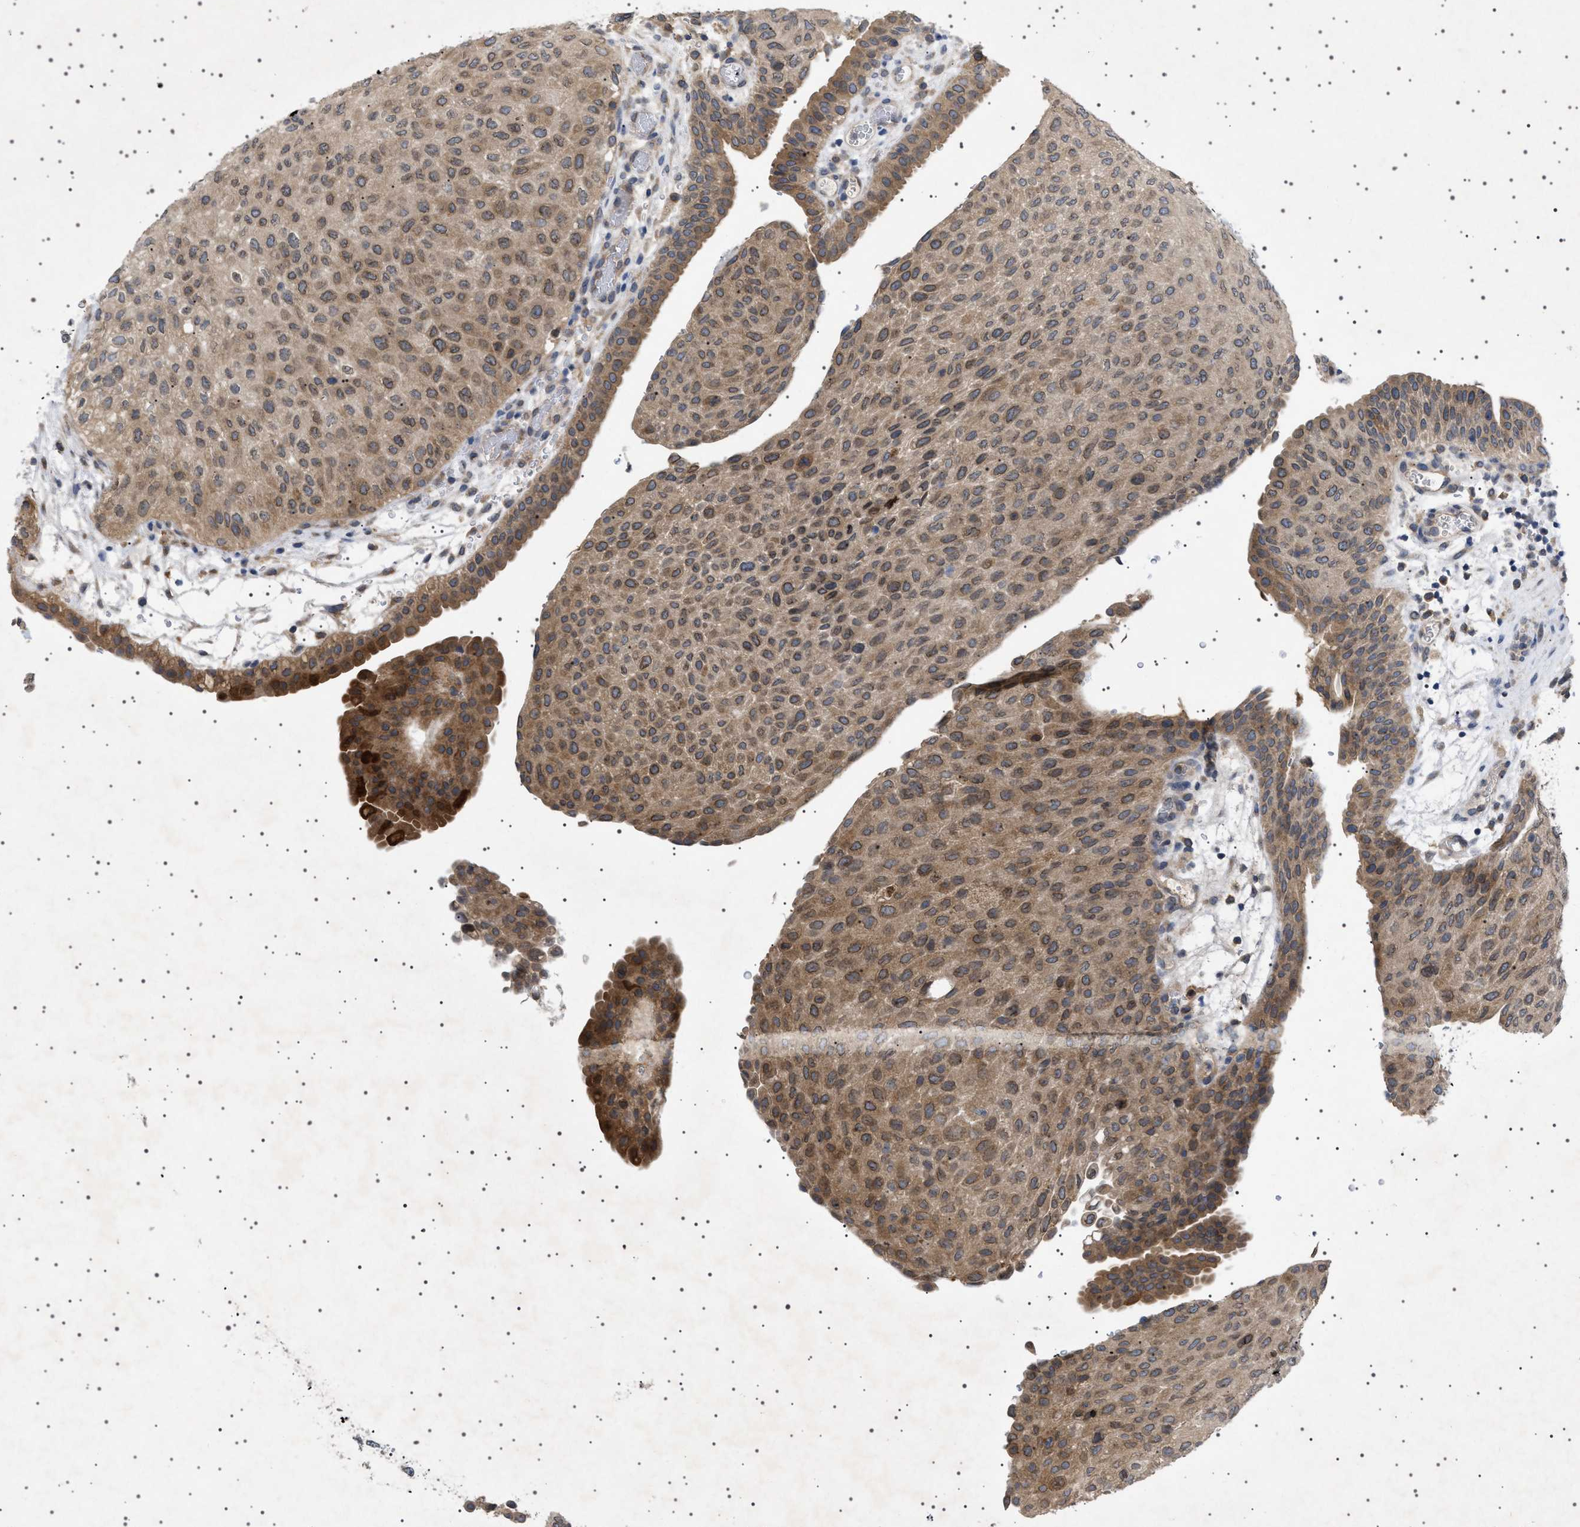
{"staining": {"intensity": "moderate", "quantity": ">75%", "location": "cytoplasmic/membranous,nuclear"}, "tissue": "urothelial cancer", "cell_type": "Tumor cells", "image_type": "cancer", "snomed": [{"axis": "morphology", "description": "Urothelial carcinoma, Low grade"}, {"axis": "morphology", "description": "Urothelial carcinoma, High grade"}, {"axis": "topography", "description": "Urinary bladder"}], "caption": "Immunohistochemical staining of urothelial cancer reveals moderate cytoplasmic/membranous and nuclear protein positivity in about >75% of tumor cells.", "gene": "NUP93", "patient": {"sex": "male", "age": 35}}